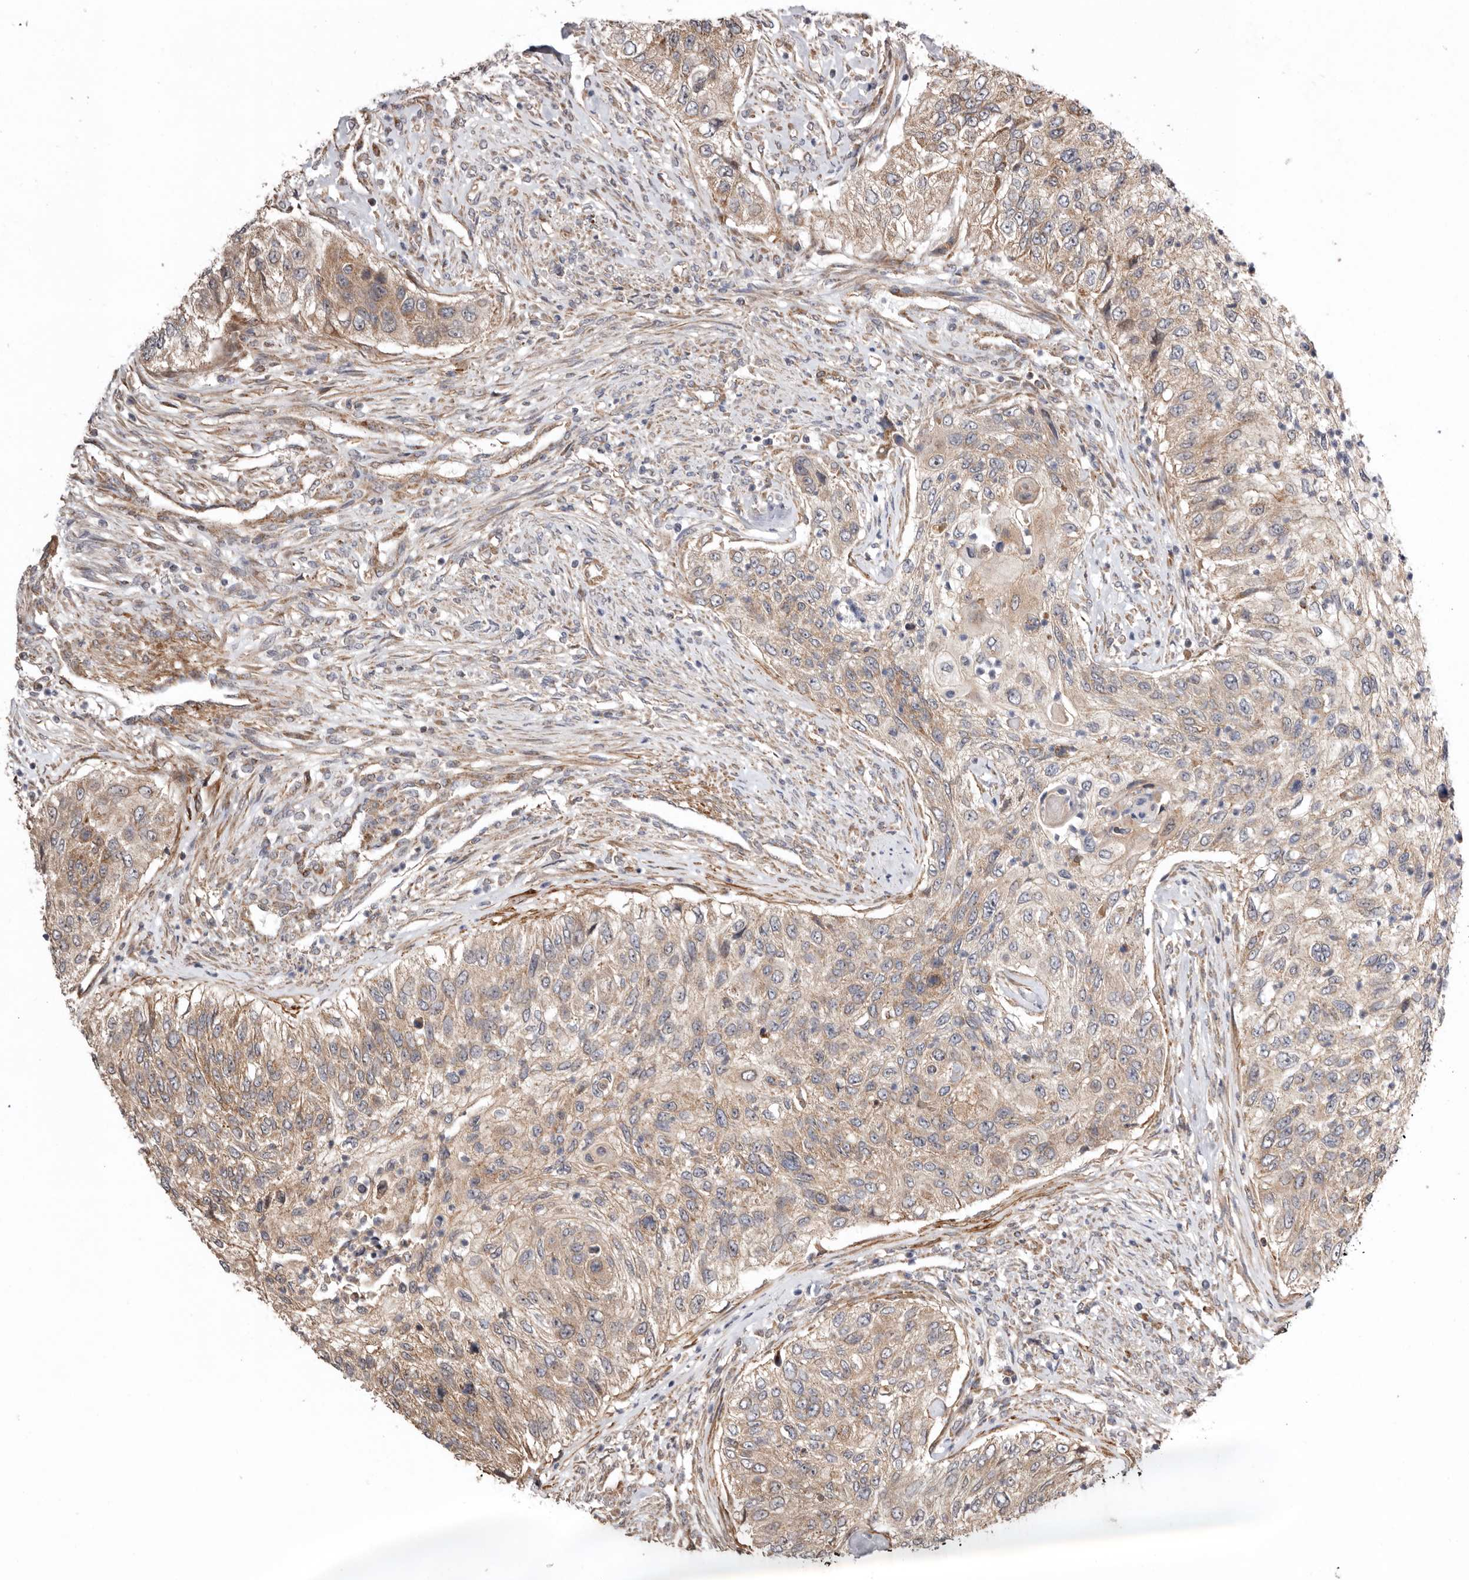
{"staining": {"intensity": "weak", "quantity": ">75%", "location": "cytoplasmic/membranous"}, "tissue": "urothelial cancer", "cell_type": "Tumor cells", "image_type": "cancer", "snomed": [{"axis": "morphology", "description": "Urothelial carcinoma, High grade"}, {"axis": "topography", "description": "Urinary bladder"}], "caption": "The micrograph displays immunohistochemical staining of high-grade urothelial carcinoma. There is weak cytoplasmic/membranous staining is seen in about >75% of tumor cells.", "gene": "PROKR1", "patient": {"sex": "female", "age": 60}}